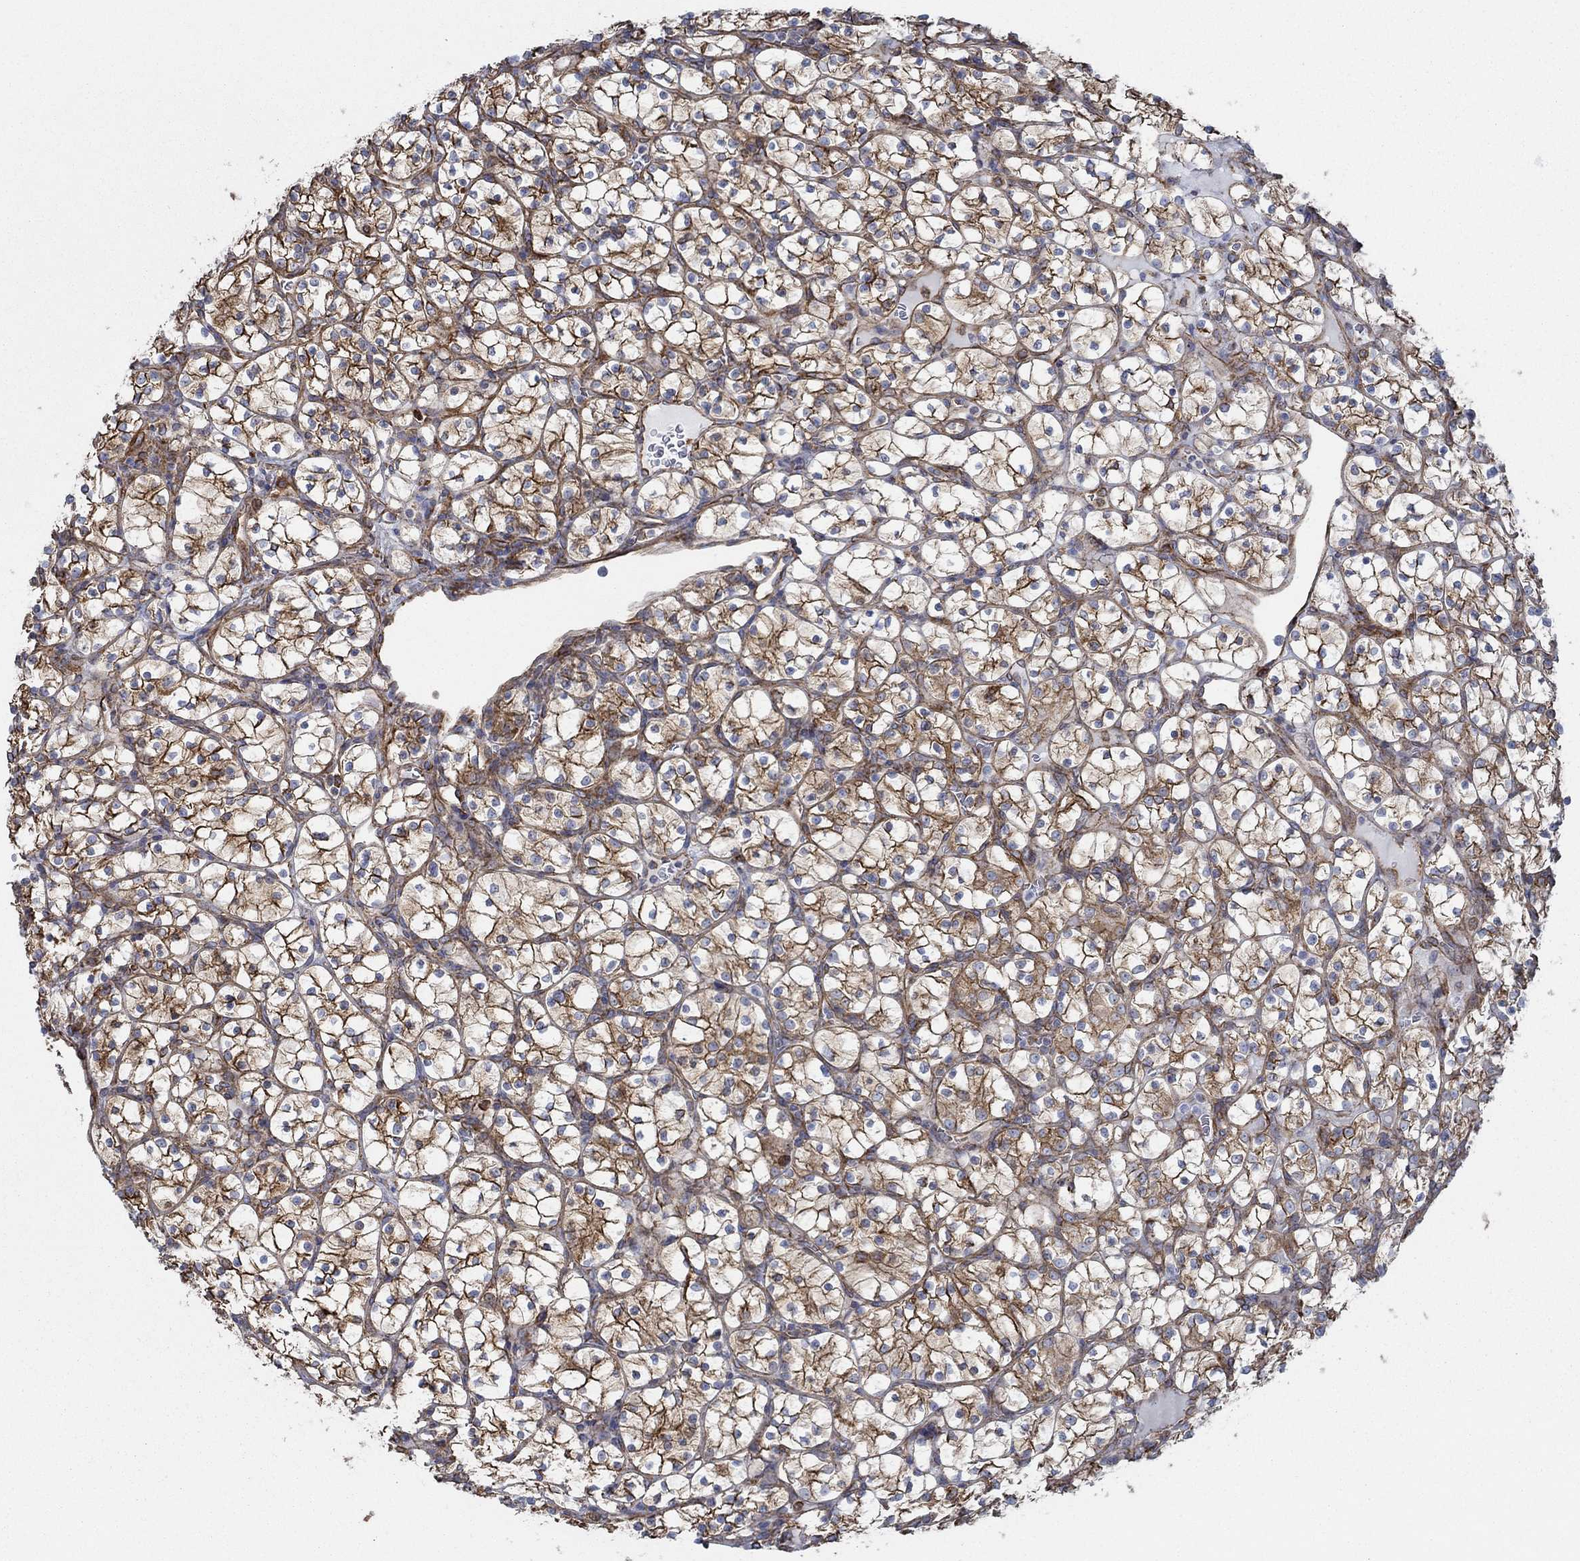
{"staining": {"intensity": "strong", "quantity": "25%-75%", "location": "cytoplasmic/membranous"}, "tissue": "renal cancer", "cell_type": "Tumor cells", "image_type": "cancer", "snomed": [{"axis": "morphology", "description": "Adenocarcinoma, NOS"}, {"axis": "topography", "description": "Kidney"}], "caption": "A brown stain highlights strong cytoplasmic/membranous staining of a protein in renal adenocarcinoma tumor cells.", "gene": "STC2", "patient": {"sex": "female", "age": 89}}